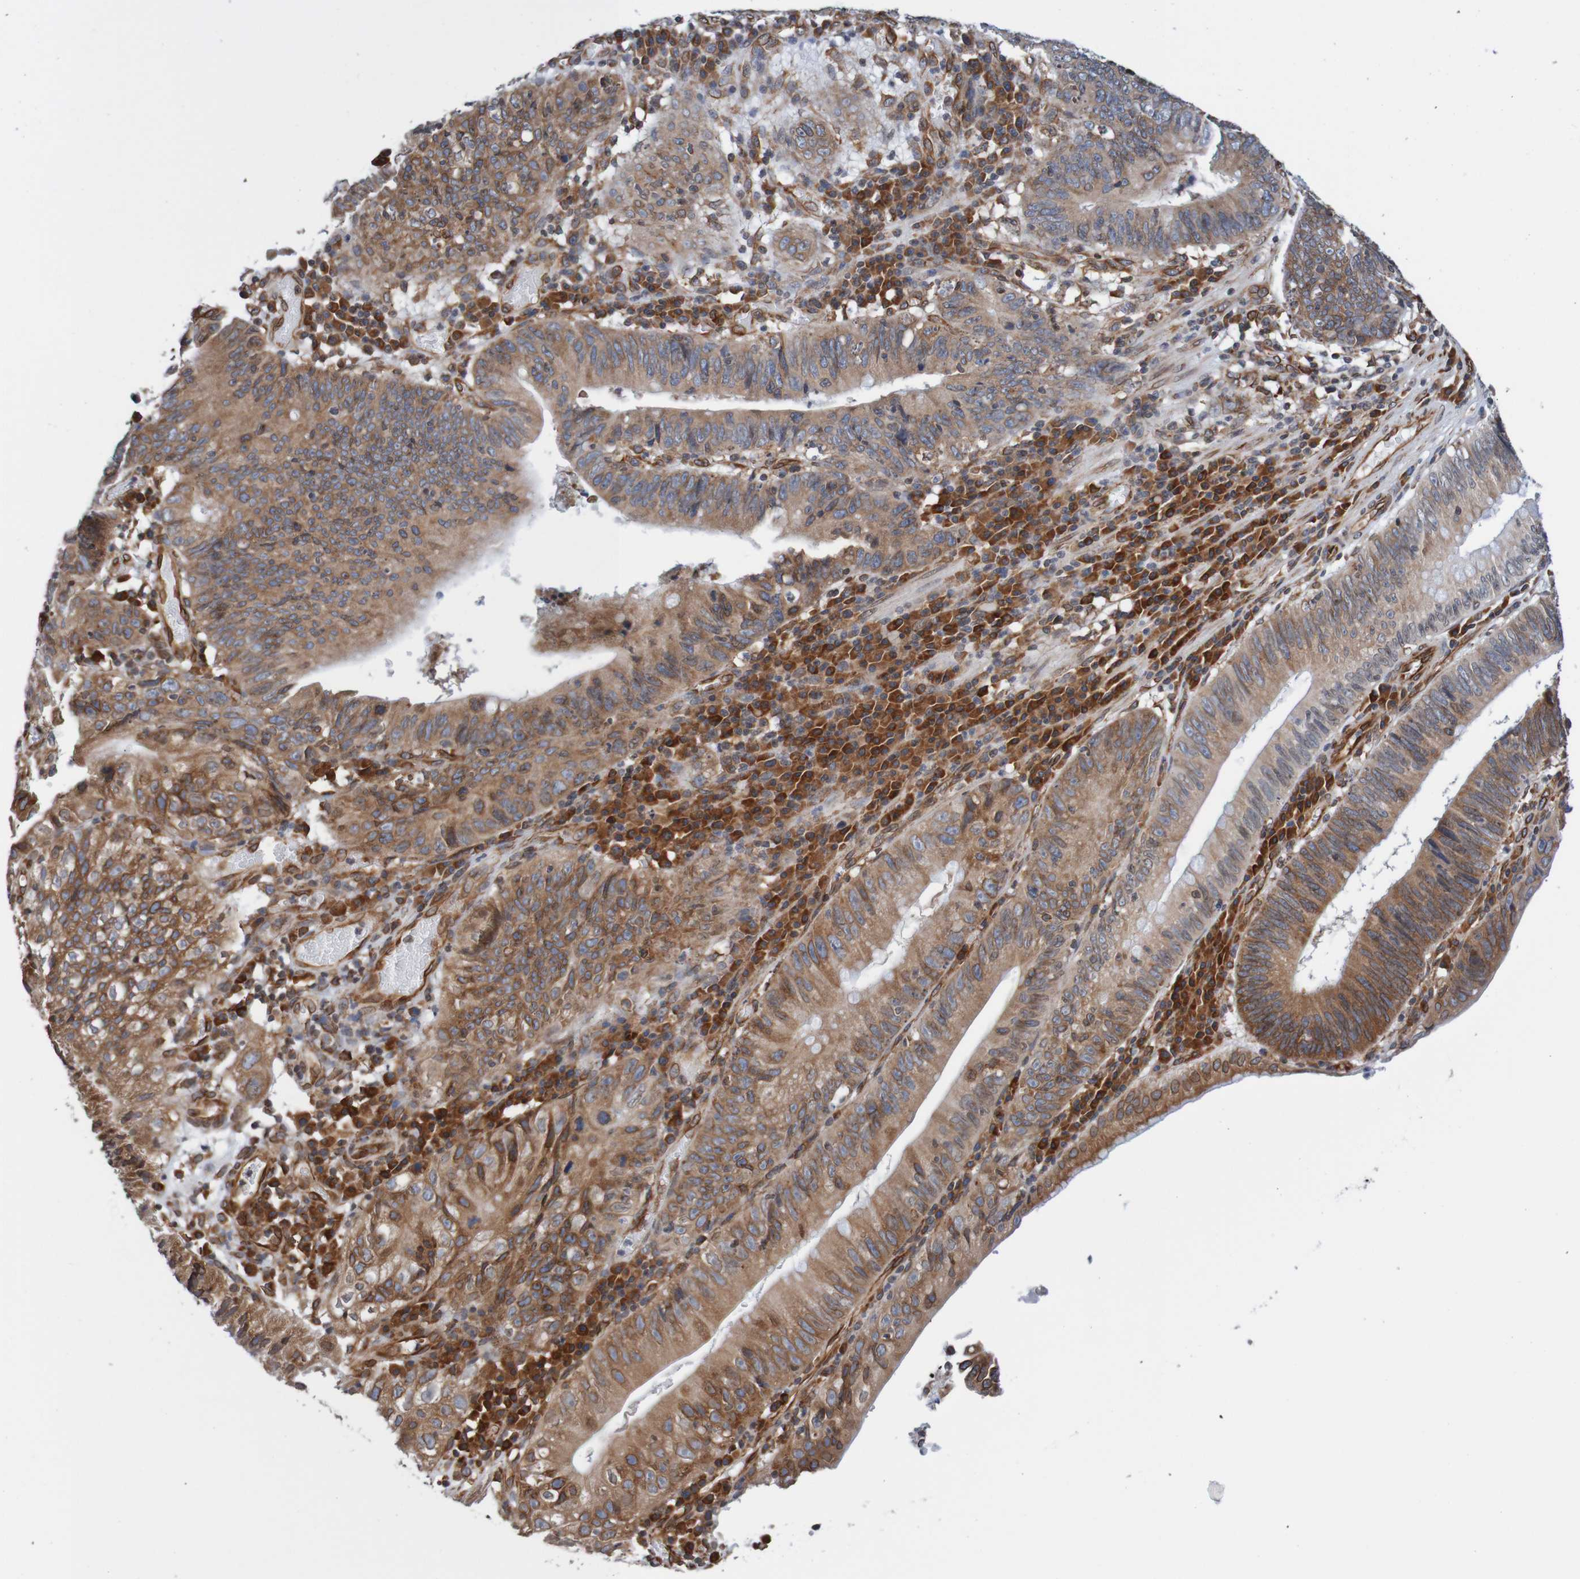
{"staining": {"intensity": "strong", "quantity": ">75%", "location": "cytoplasmic/membranous,nuclear"}, "tissue": "stomach cancer", "cell_type": "Tumor cells", "image_type": "cancer", "snomed": [{"axis": "morphology", "description": "Adenocarcinoma, NOS"}, {"axis": "topography", "description": "Stomach"}], "caption": "Immunohistochemistry of human stomach cancer displays high levels of strong cytoplasmic/membranous and nuclear positivity in about >75% of tumor cells.", "gene": "TMEM109", "patient": {"sex": "male", "age": 59}}